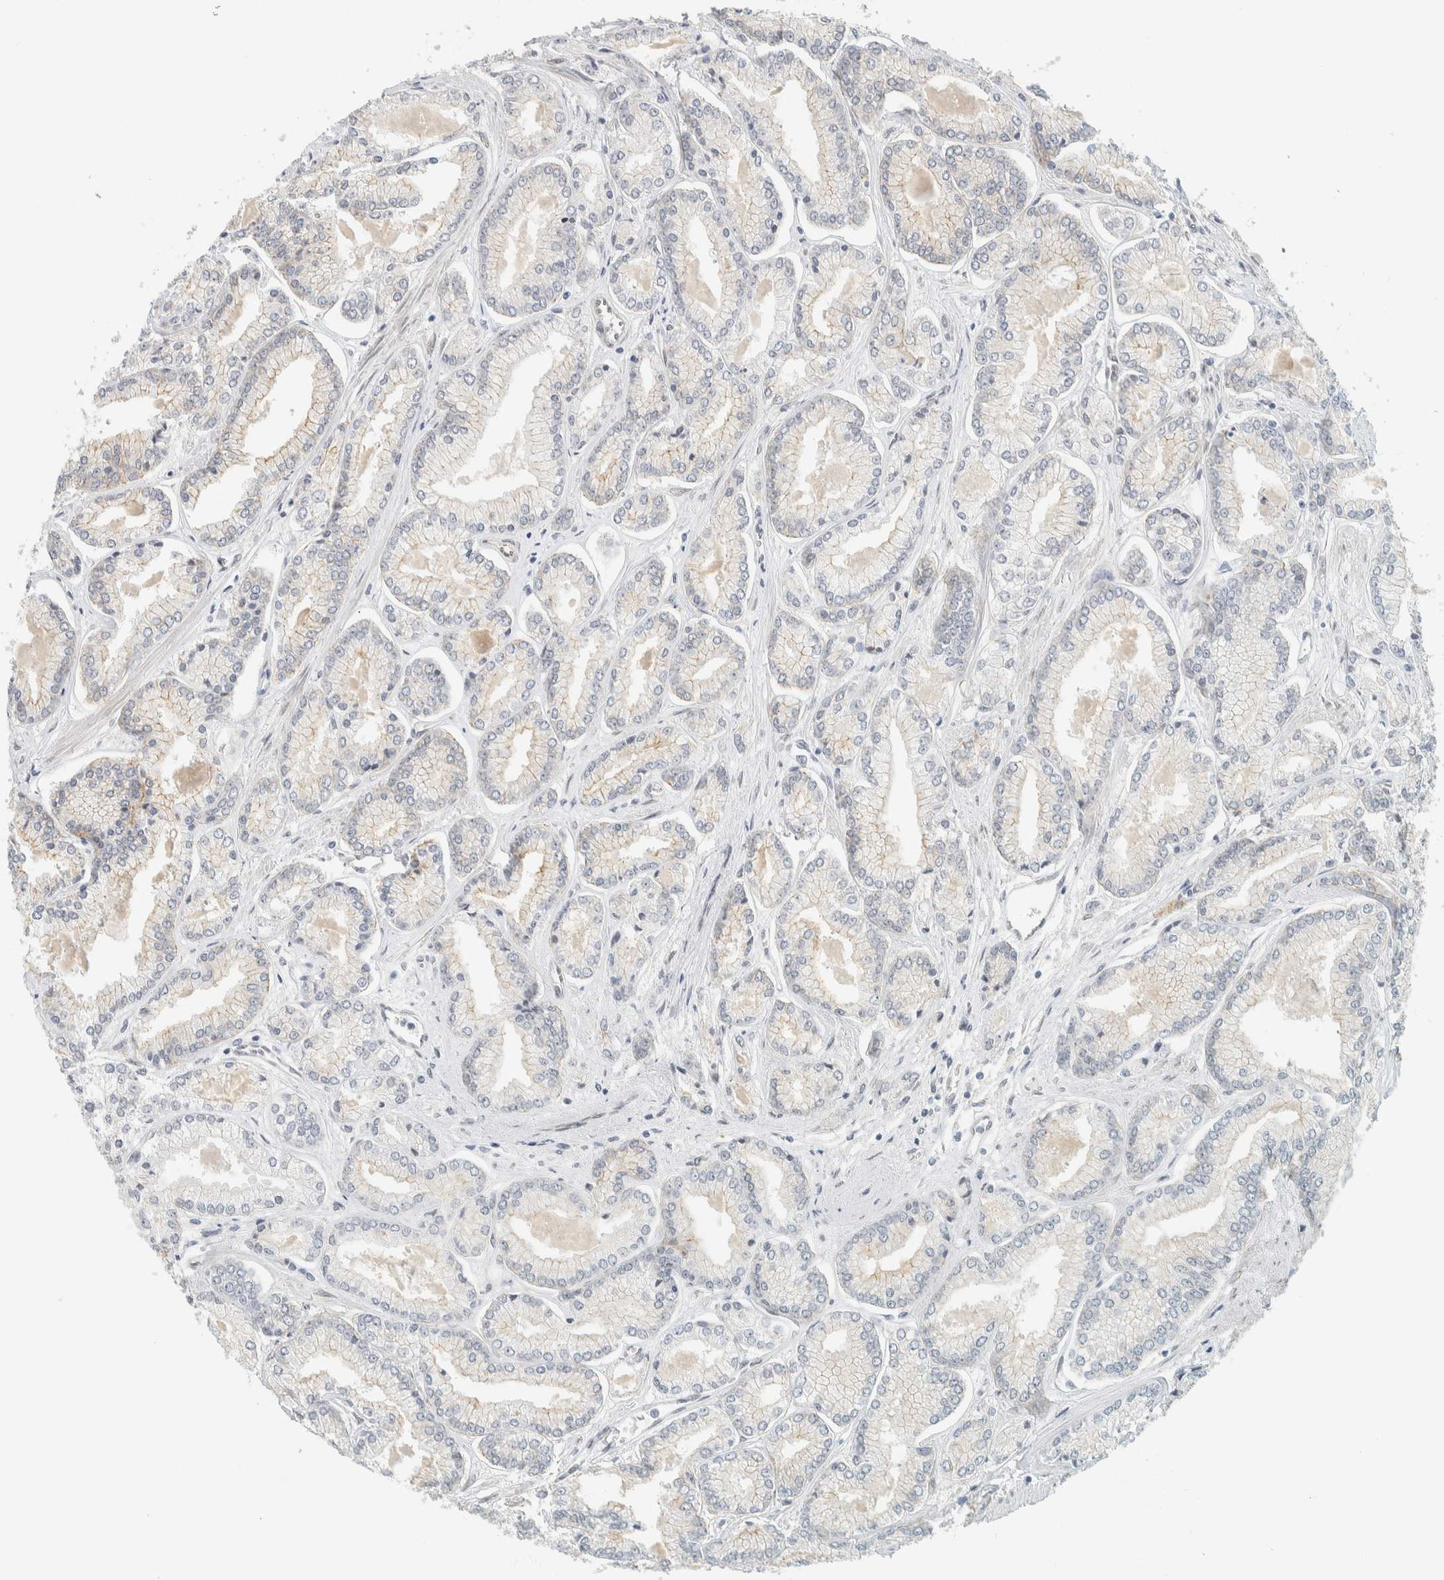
{"staining": {"intensity": "negative", "quantity": "none", "location": "none"}, "tissue": "prostate cancer", "cell_type": "Tumor cells", "image_type": "cancer", "snomed": [{"axis": "morphology", "description": "Adenocarcinoma, Low grade"}, {"axis": "topography", "description": "Prostate"}], "caption": "Tumor cells are negative for brown protein staining in prostate low-grade adenocarcinoma.", "gene": "C1QTNF12", "patient": {"sex": "male", "age": 52}}